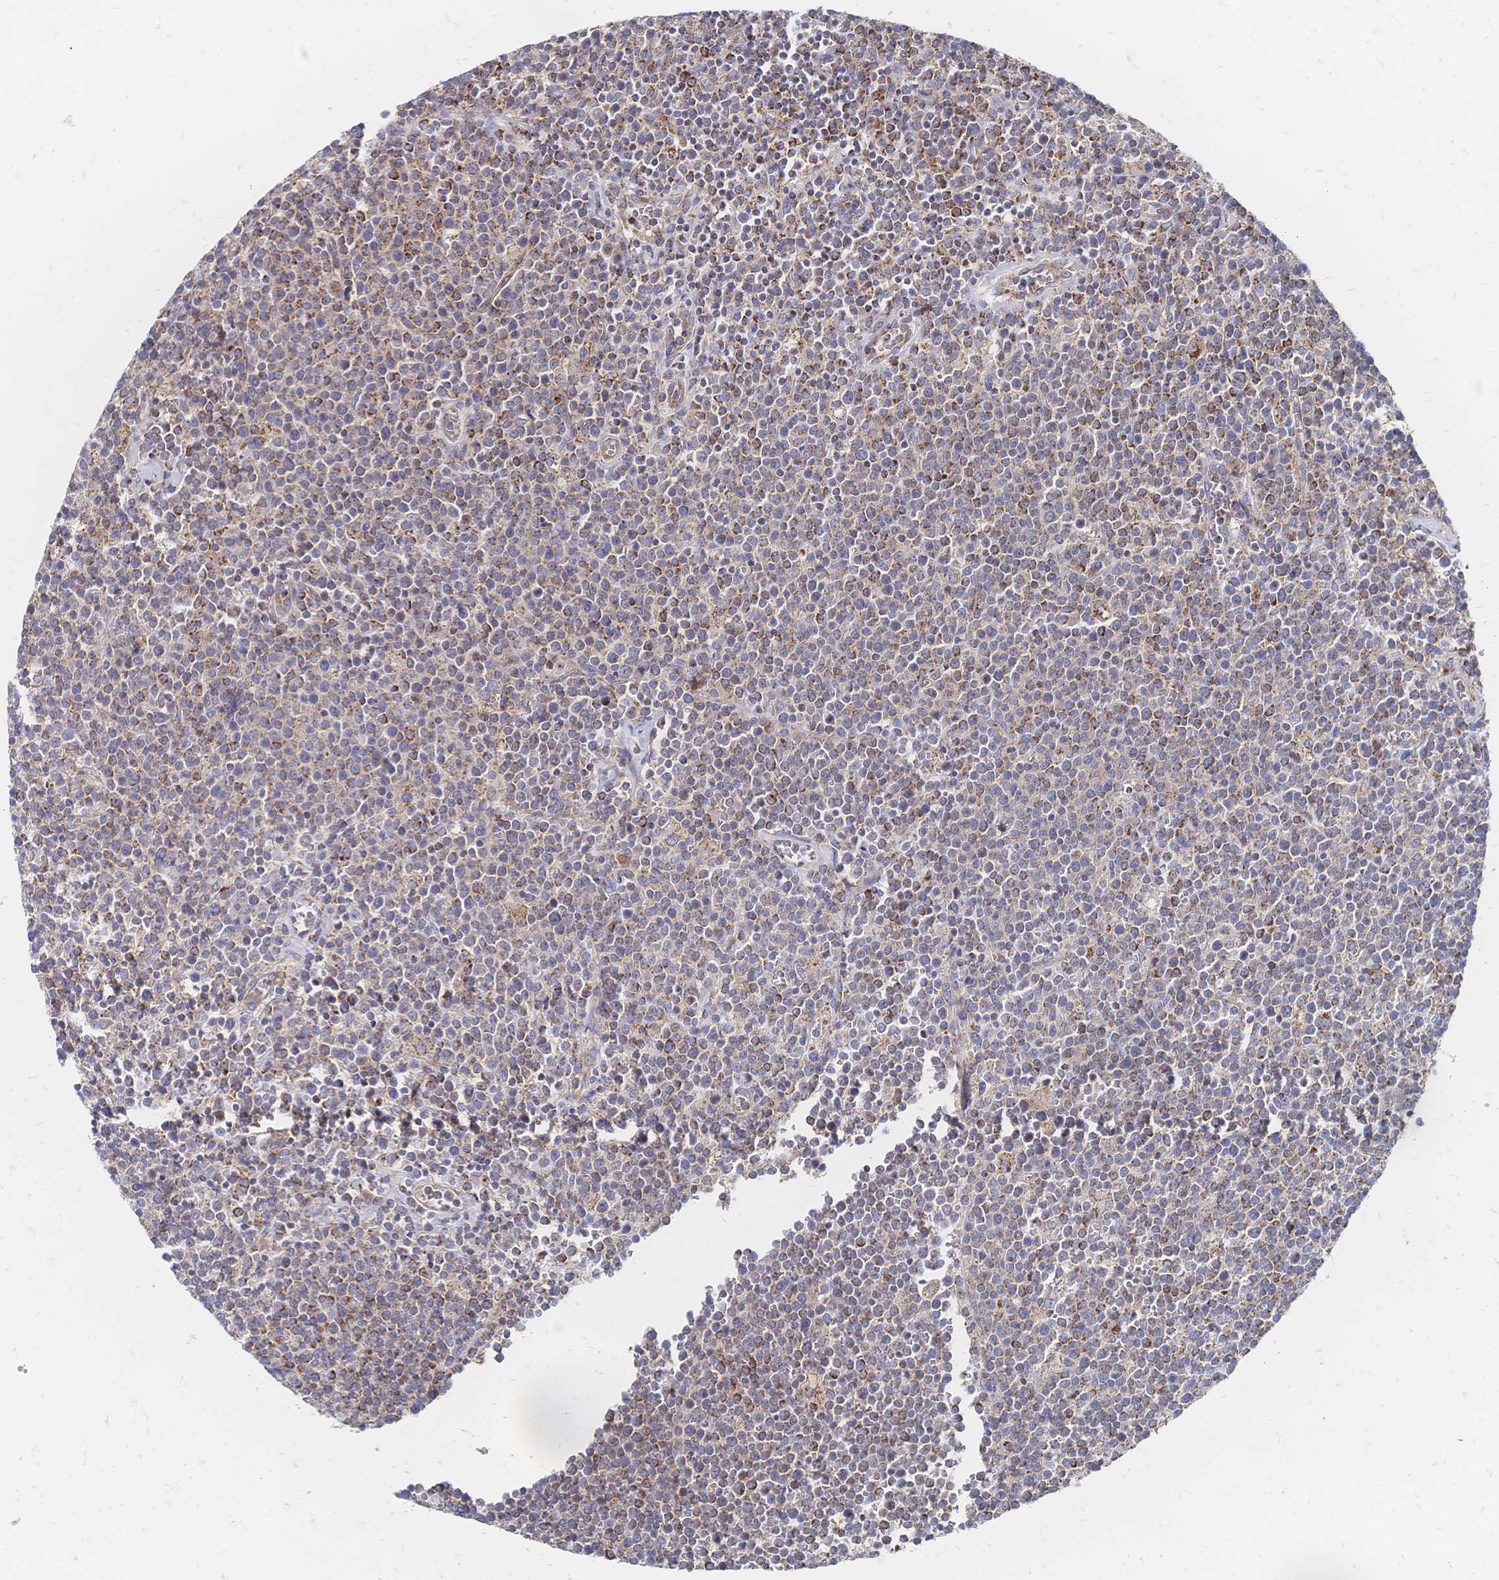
{"staining": {"intensity": "moderate", "quantity": "25%-75%", "location": "cytoplasmic/membranous"}, "tissue": "lymphoma", "cell_type": "Tumor cells", "image_type": "cancer", "snomed": [{"axis": "morphology", "description": "Malignant lymphoma, non-Hodgkin's type, High grade"}, {"axis": "topography", "description": "Lymph node"}], "caption": "Brown immunohistochemical staining in high-grade malignant lymphoma, non-Hodgkin's type displays moderate cytoplasmic/membranous positivity in approximately 25%-75% of tumor cells.", "gene": "SORBS1", "patient": {"sex": "male", "age": 61}}